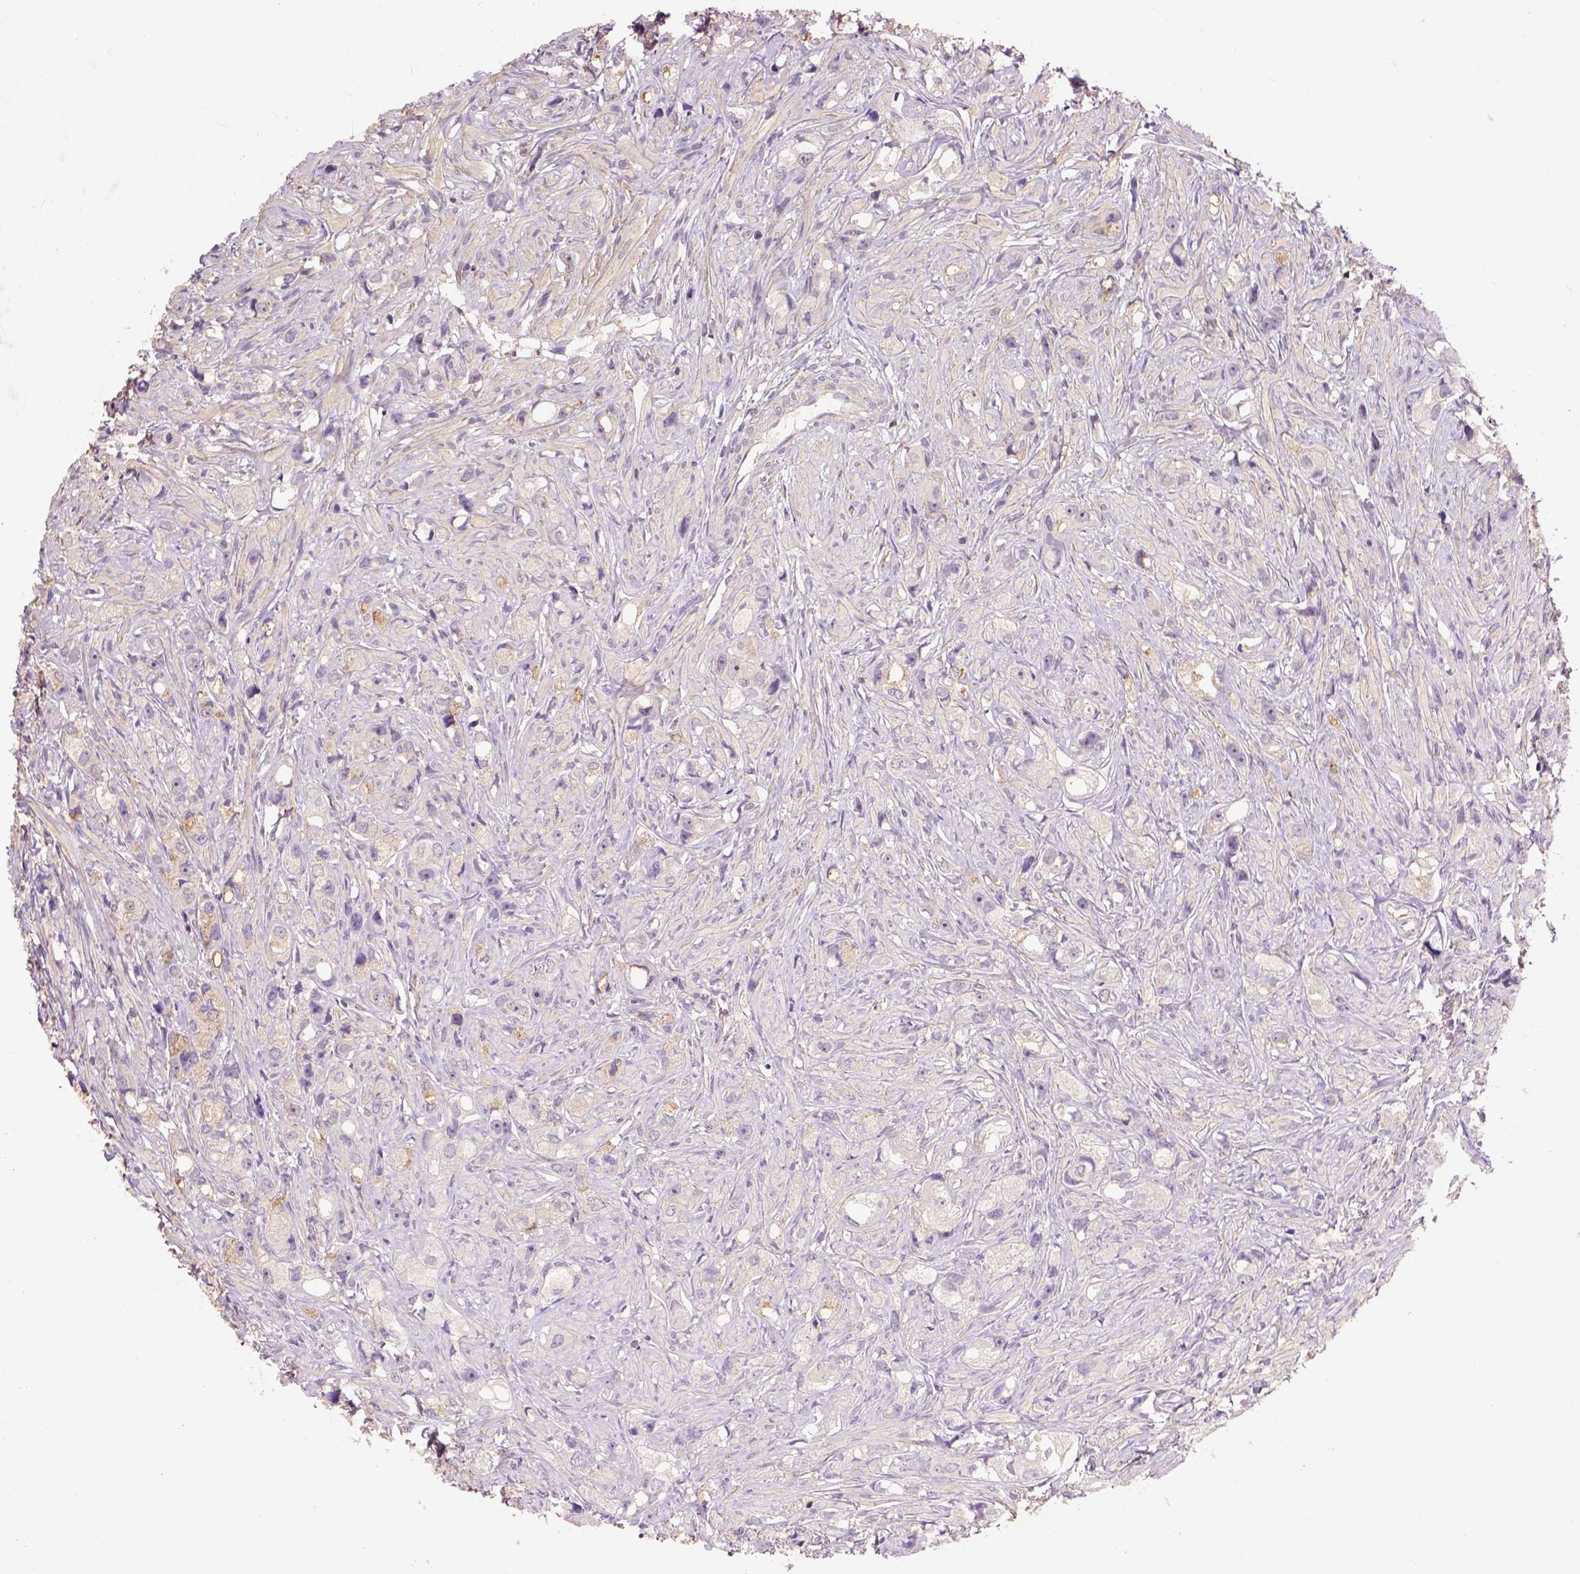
{"staining": {"intensity": "weak", "quantity": "25%-75%", "location": "cytoplasmic/membranous"}, "tissue": "prostate cancer", "cell_type": "Tumor cells", "image_type": "cancer", "snomed": [{"axis": "morphology", "description": "Adenocarcinoma, High grade"}, {"axis": "topography", "description": "Prostate"}], "caption": "Prostate high-grade adenocarcinoma tissue reveals weak cytoplasmic/membranous positivity in about 25%-75% of tumor cells", "gene": "SCML4", "patient": {"sex": "male", "age": 75}}